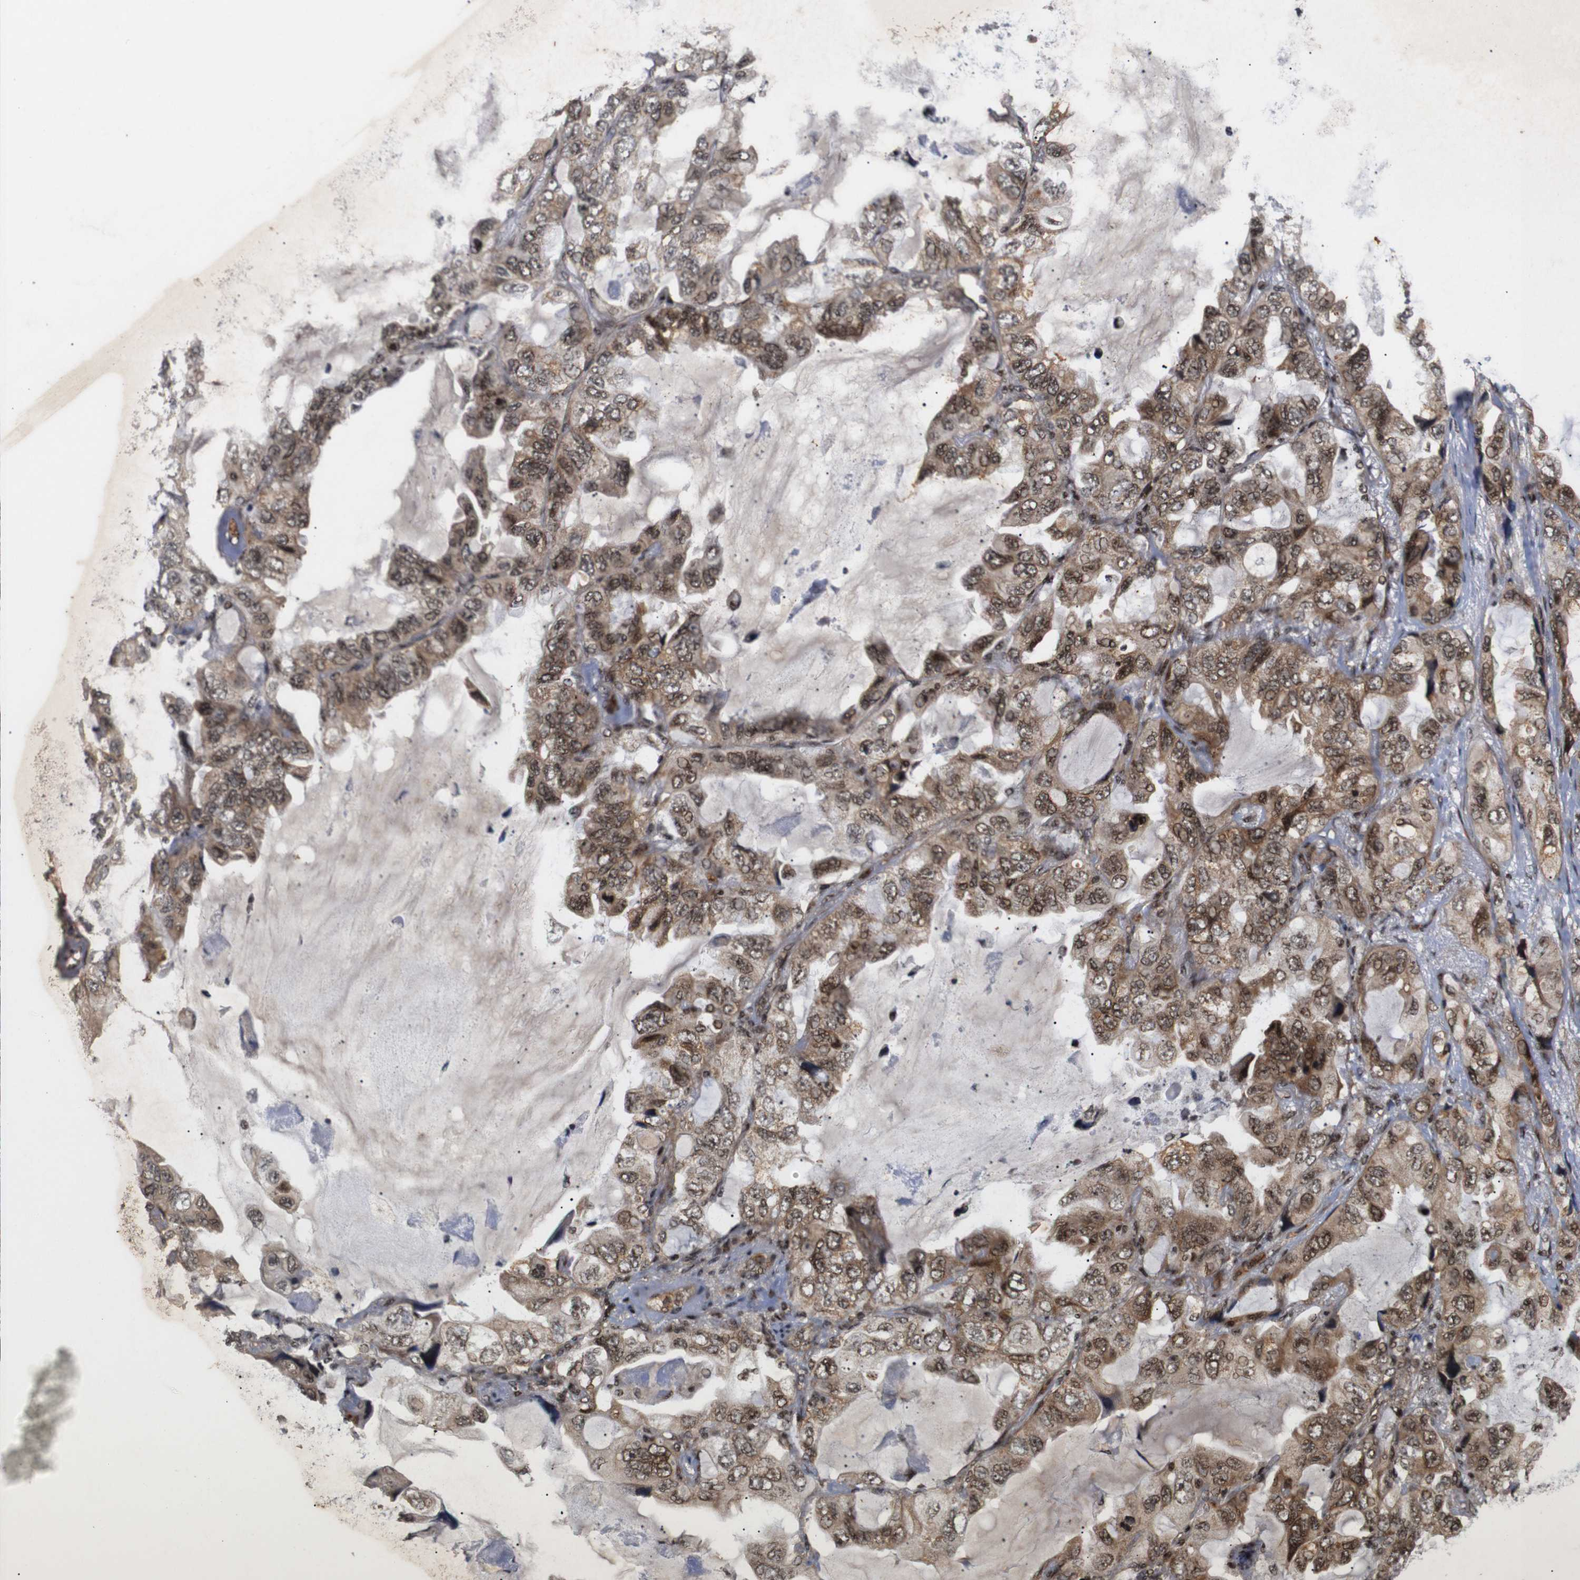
{"staining": {"intensity": "moderate", "quantity": ">75%", "location": "cytoplasmic/membranous,nuclear"}, "tissue": "lung cancer", "cell_type": "Tumor cells", "image_type": "cancer", "snomed": [{"axis": "morphology", "description": "Squamous cell carcinoma, NOS"}, {"axis": "topography", "description": "Lung"}], "caption": "Immunohistochemistry (IHC) photomicrograph of neoplastic tissue: lung cancer stained using immunohistochemistry shows medium levels of moderate protein expression localized specifically in the cytoplasmic/membranous and nuclear of tumor cells, appearing as a cytoplasmic/membranous and nuclear brown color.", "gene": "KIF23", "patient": {"sex": "female", "age": 73}}